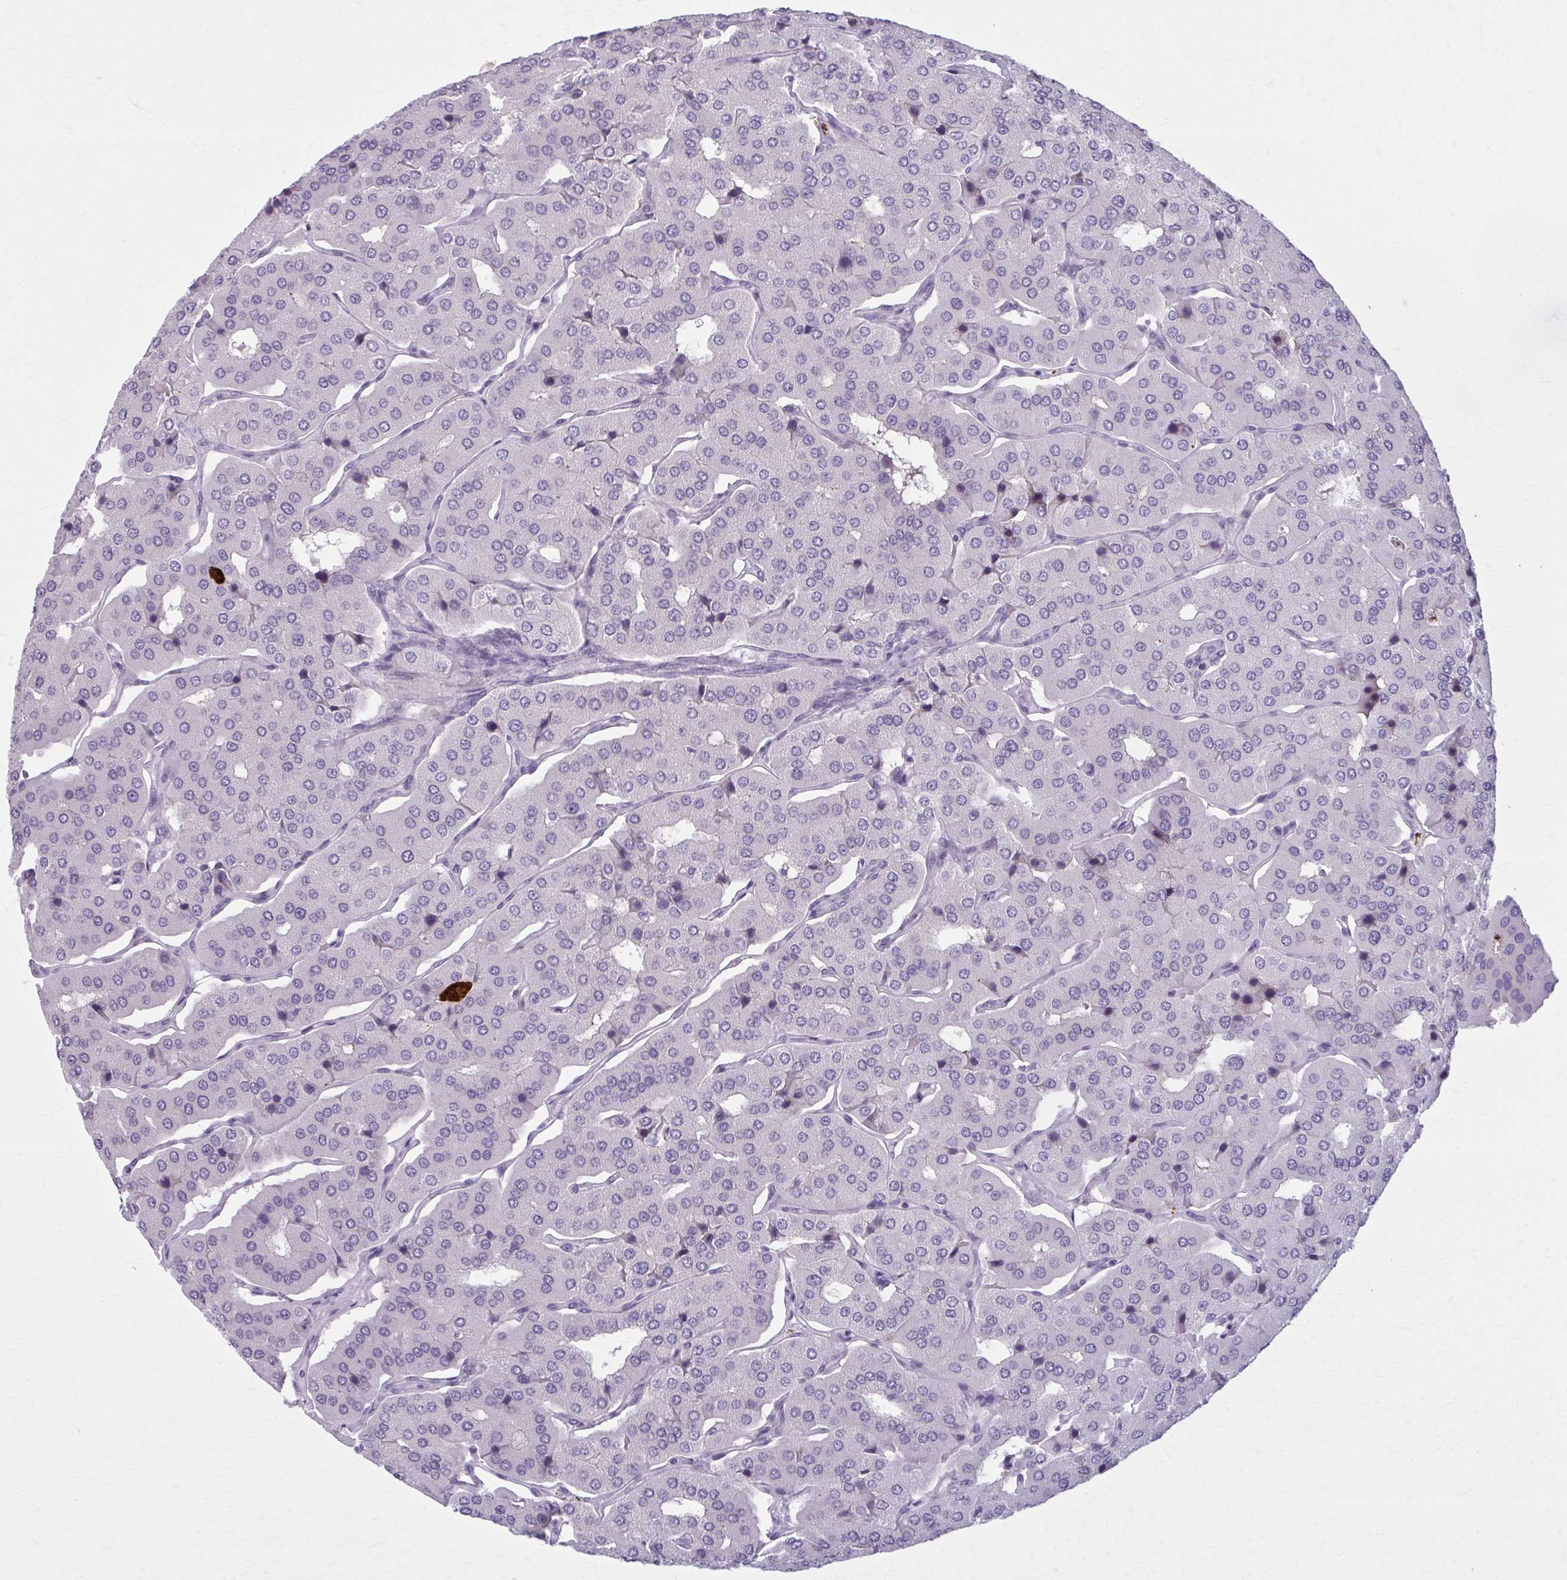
{"staining": {"intensity": "negative", "quantity": "none", "location": "none"}, "tissue": "parathyroid gland", "cell_type": "Glandular cells", "image_type": "normal", "snomed": [{"axis": "morphology", "description": "Normal tissue, NOS"}, {"axis": "morphology", "description": "Adenoma, NOS"}, {"axis": "topography", "description": "Parathyroid gland"}], "caption": "A high-resolution histopathology image shows immunohistochemistry (IHC) staining of normal parathyroid gland, which reveals no significant staining in glandular cells.", "gene": "NUMBL", "patient": {"sex": "female", "age": 86}}